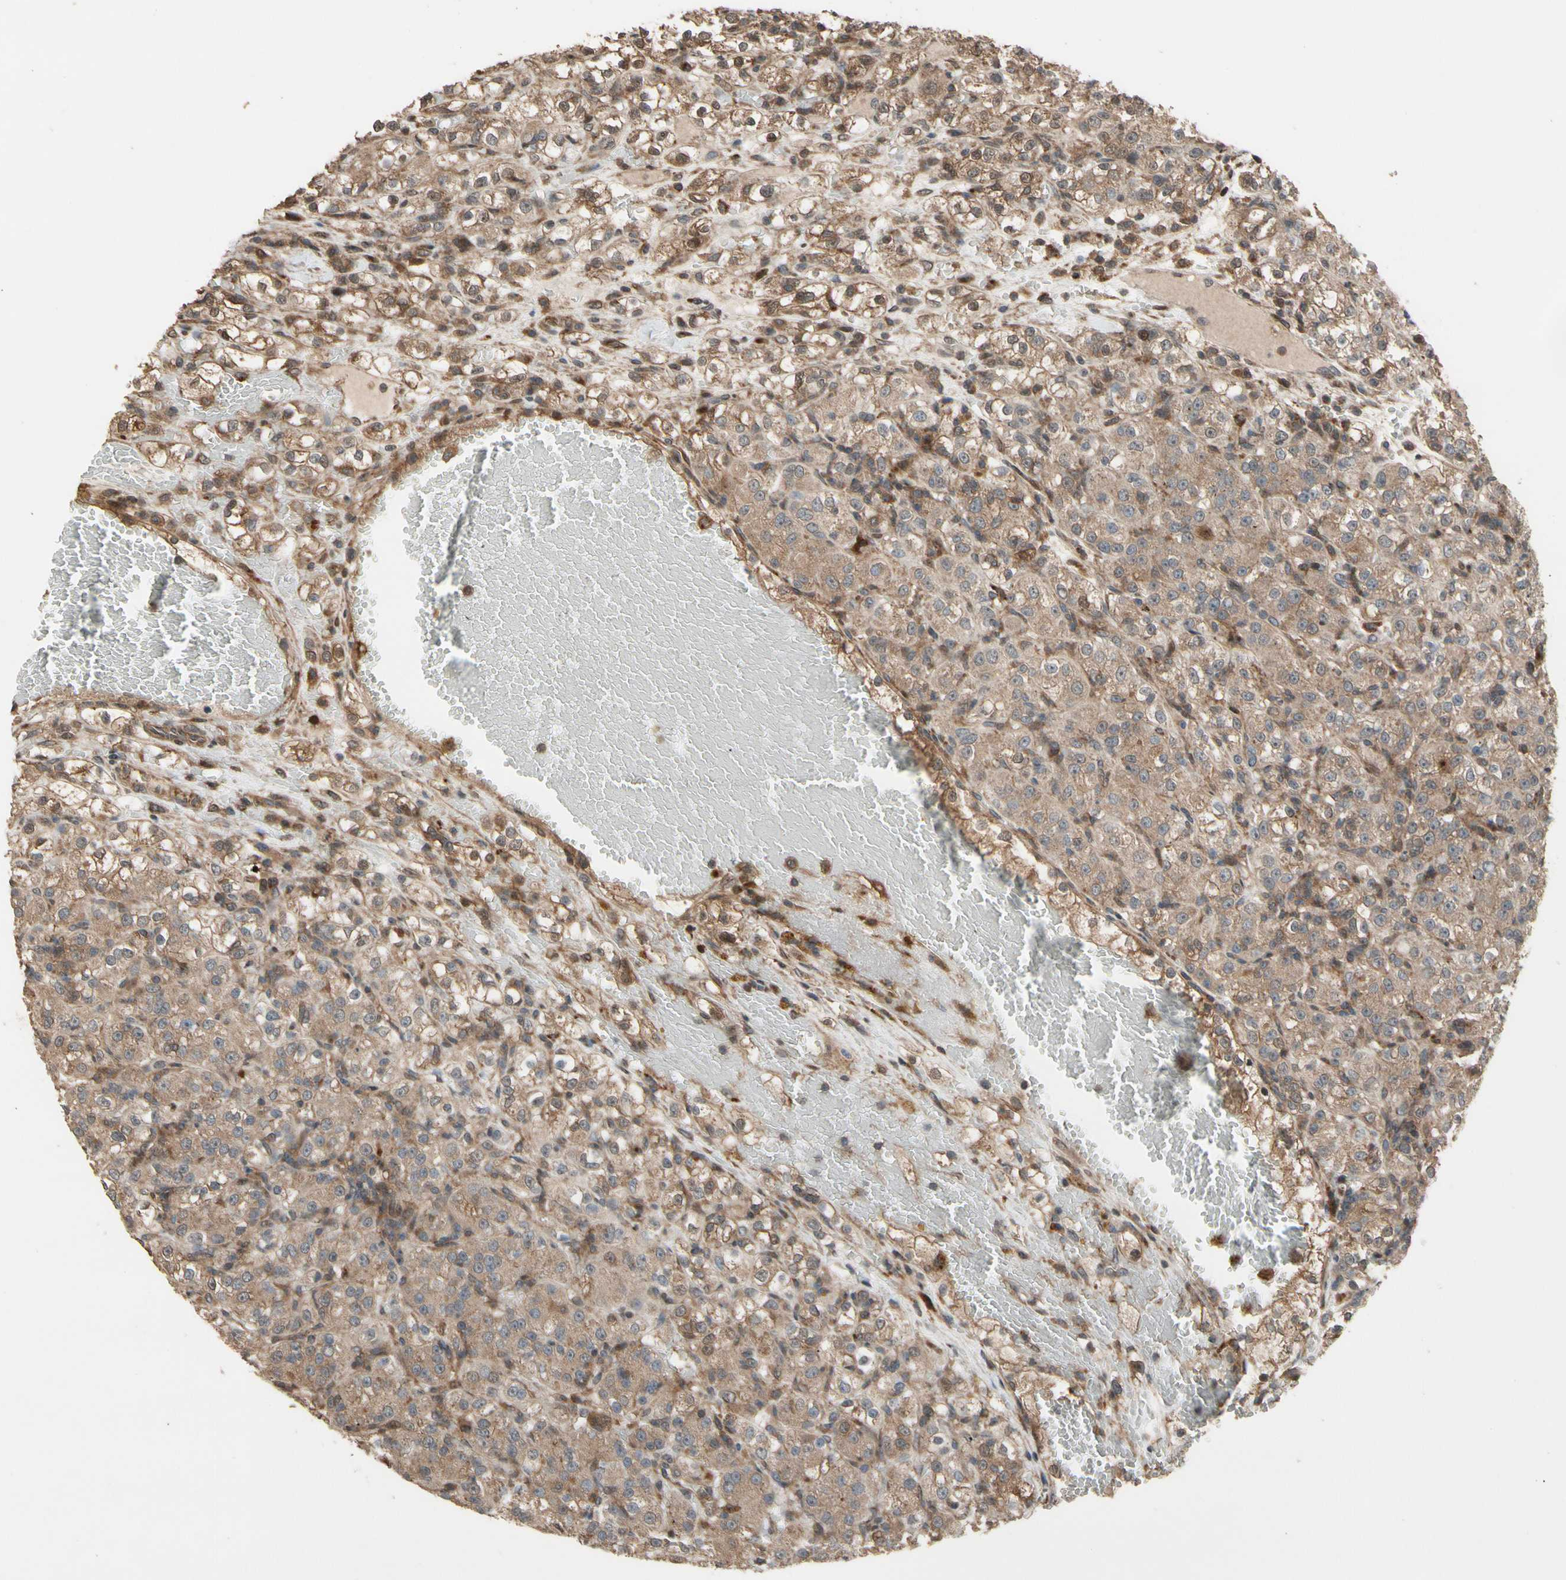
{"staining": {"intensity": "moderate", "quantity": "<25%", "location": "cytoplasmic/membranous"}, "tissue": "renal cancer", "cell_type": "Tumor cells", "image_type": "cancer", "snomed": [{"axis": "morphology", "description": "Normal tissue, NOS"}, {"axis": "morphology", "description": "Adenocarcinoma, NOS"}, {"axis": "topography", "description": "Kidney"}], "caption": "Brown immunohistochemical staining in renal cancer (adenocarcinoma) demonstrates moderate cytoplasmic/membranous expression in about <25% of tumor cells.", "gene": "CSF1R", "patient": {"sex": "male", "age": 61}}